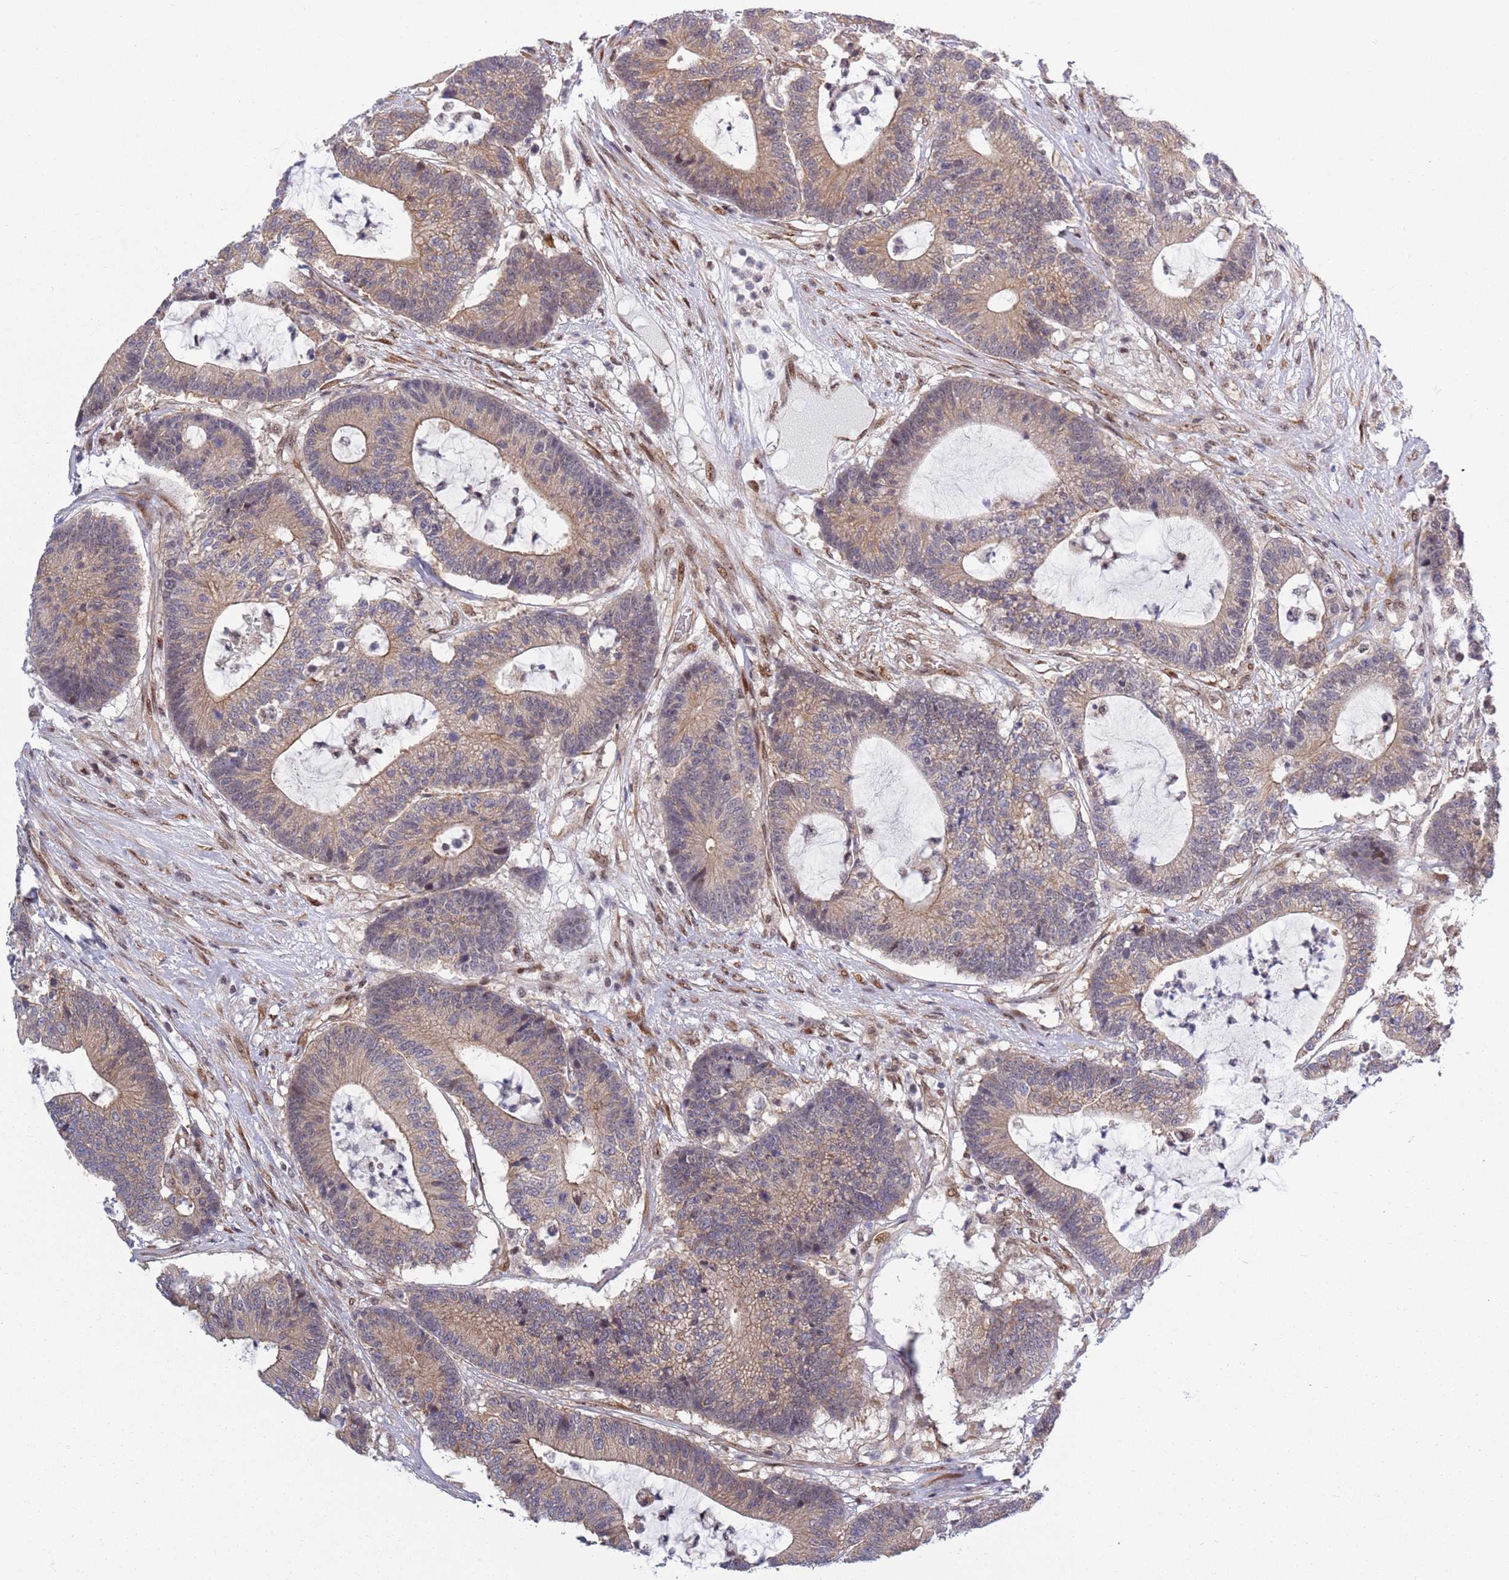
{"staining": {"intensity": "weak", "quantity": ">75%", "location": "cytoplasmic/membranous"}, "tissue": "colorectal cancer", "cell_type": "Tumor cells", "image_type": "cancer", "snomed": [{"axis": "morphology", "description": "Adenocarcinoma, NOS"}, {"axis": "topography", "description": "Colon"}], "caption": "This photomicrograph displays adenocarcinoma (colorectal) stained with immunohistochemistry (IHC) to label a protein in brown. The cytoplasmic/membranous of tumor cells show weak positivity for the protein. Nuclei are counter-stained blue.", "gene": "TBX10", "patient": {"sex": "female", "age": 84}}